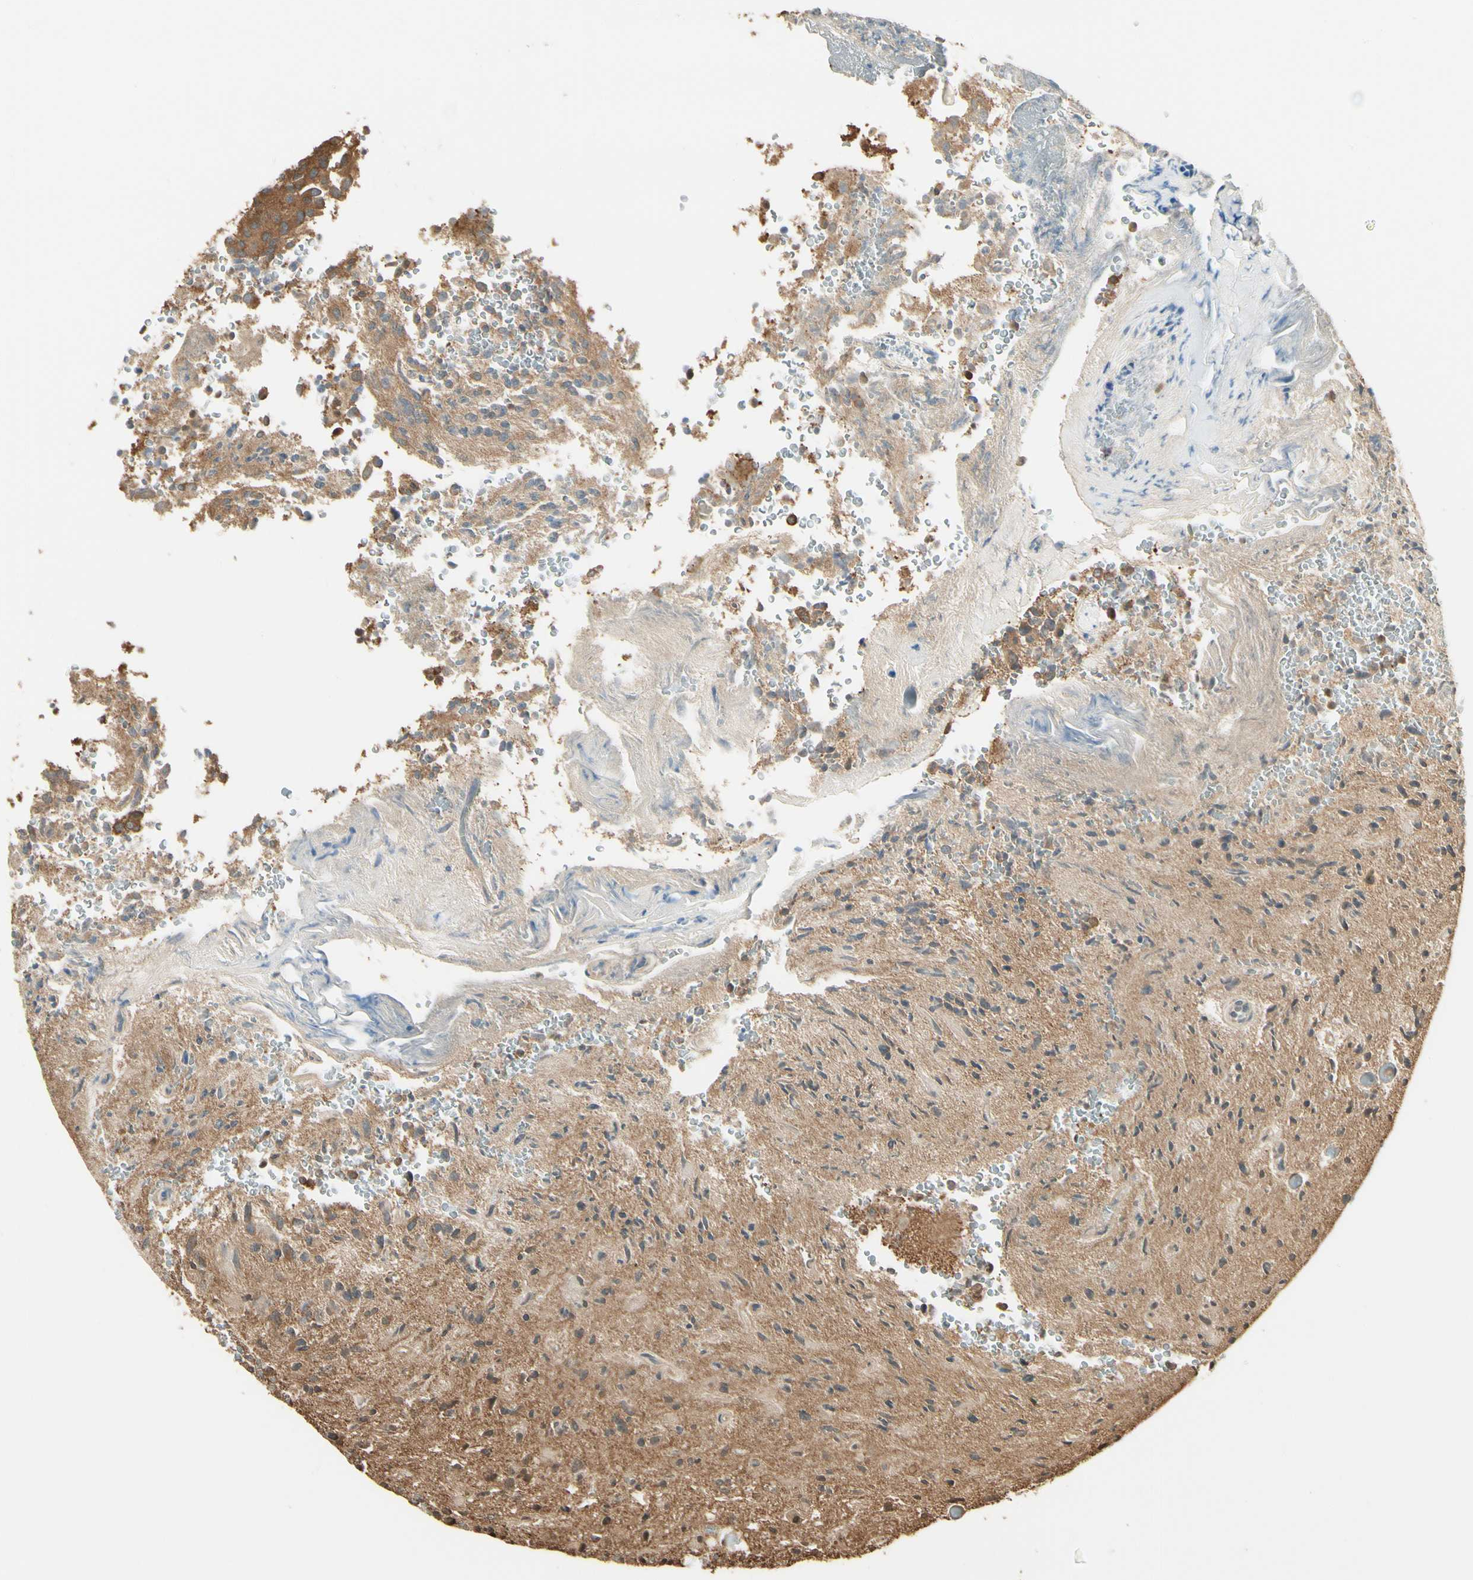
{"staining": {"intensity": "moderate", "quantity": ">75%", "location": "cytoplasmic/membranous,nuclear"}, "tissue": "glioma", "cell_type": "Tumor cells", "image_type": "cancer", "snomed": [{"axis": "morphology", "description": "Glioma, malignant, High grade"}, {"axis": "topography", "description": "pancreas cauda"}], "caption": "Protein staining of glioma tissue reveals moderate cytoplasmic/membranous and nuclear staining in about >75% of tumor cells.", "gene": "YWHAE", "patient": {"sex": "male", "age": 60}}